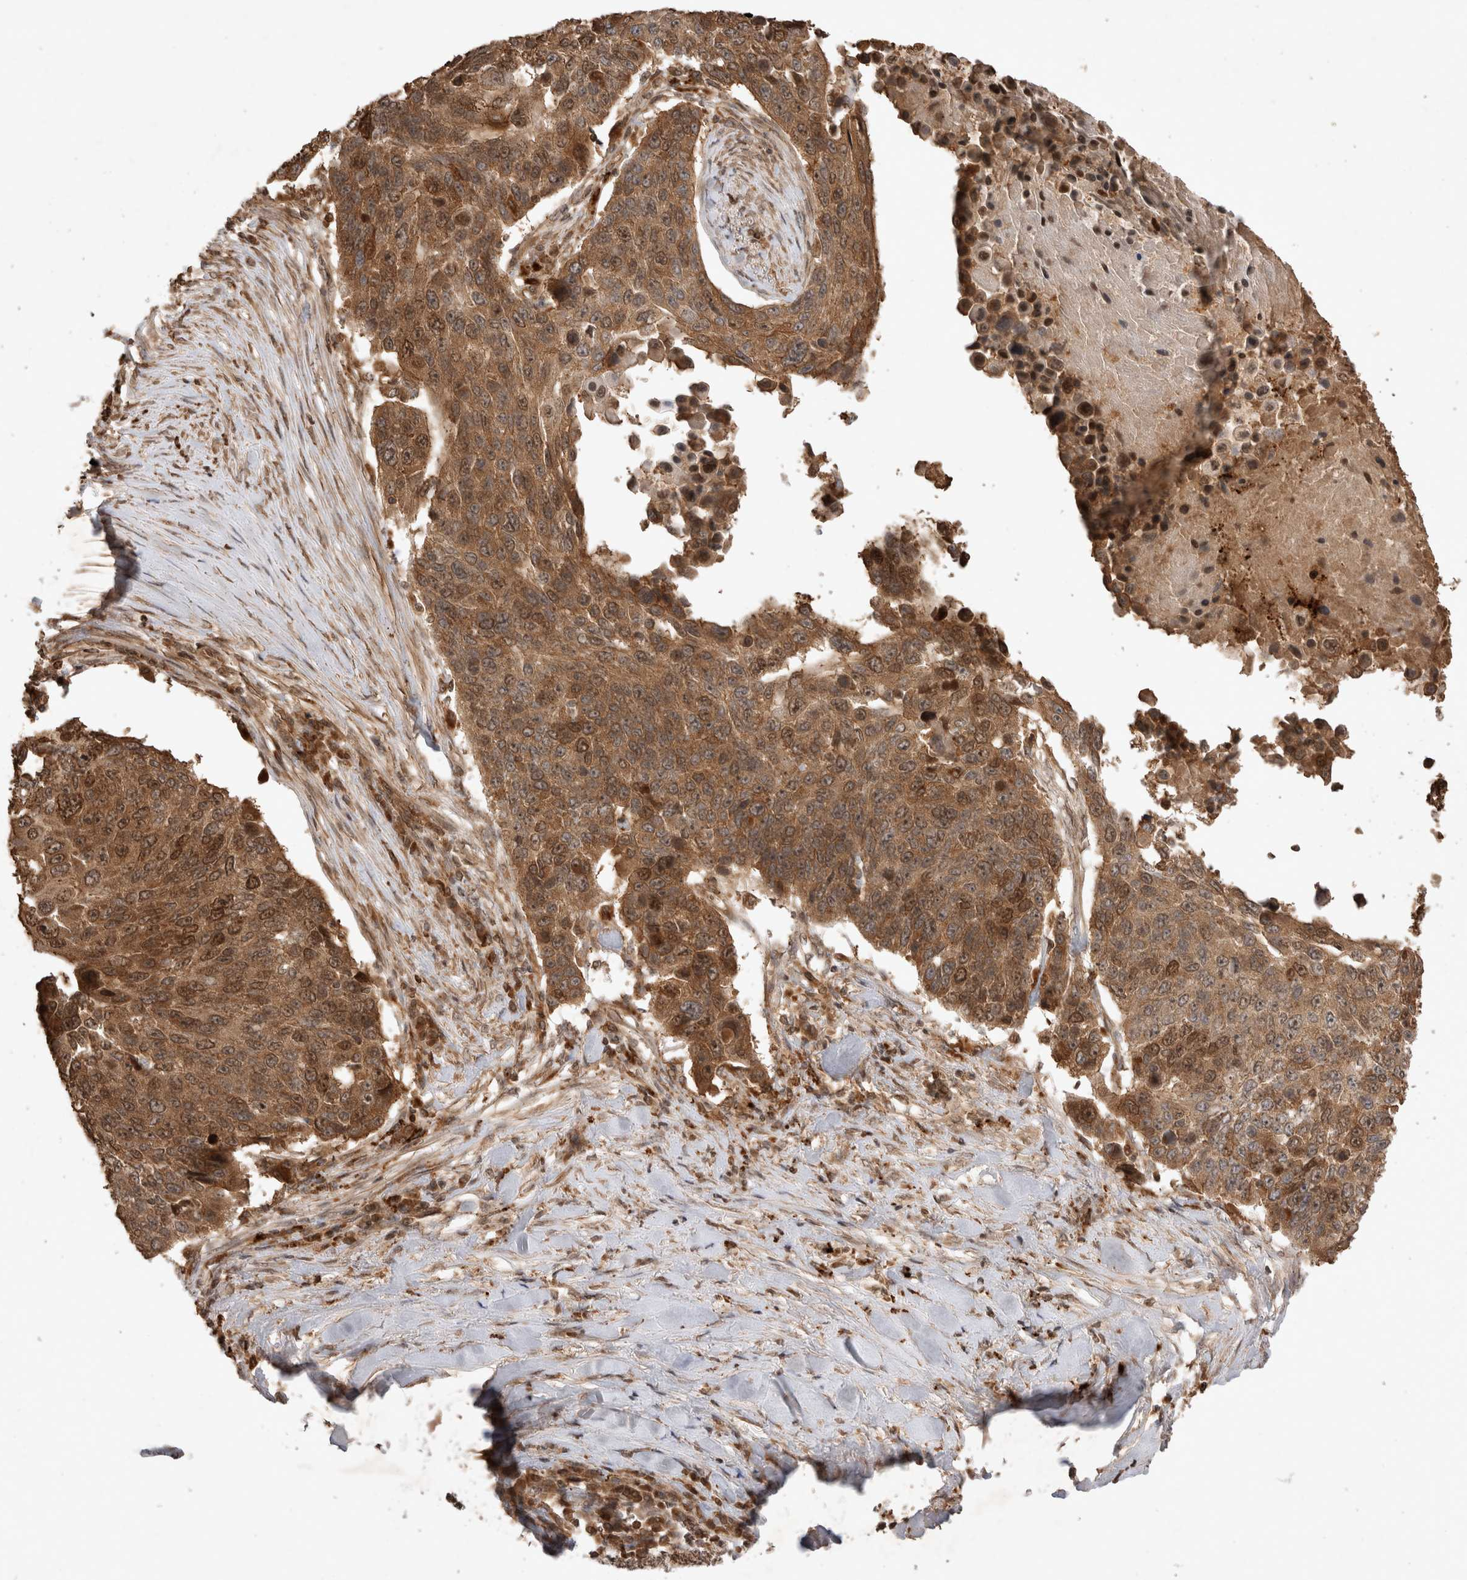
{"staining": {"intensity": "strong", "quantity": ">75%", "location": "cytoplasmic/membranous,nuclear"}, "tissue": "lung cancer", "cell_type": "Tumor cells", "image_type": "cancer", "snomed": [{"axis": "morphology", "description": "Squamous cell carcinoma, NOS"}, {"axis": "topography", "description": "Lung"}], "caption": "This histopathology image displays immunohistochemistry staining of human lung cancer (squamous cell carcinoma), with high strong cytoplasmic/membranous and nuclear expression in approximately >75% of tumor cells.", "gene": "FAM221A", "patient": {"sex": "male", "age": 66}}